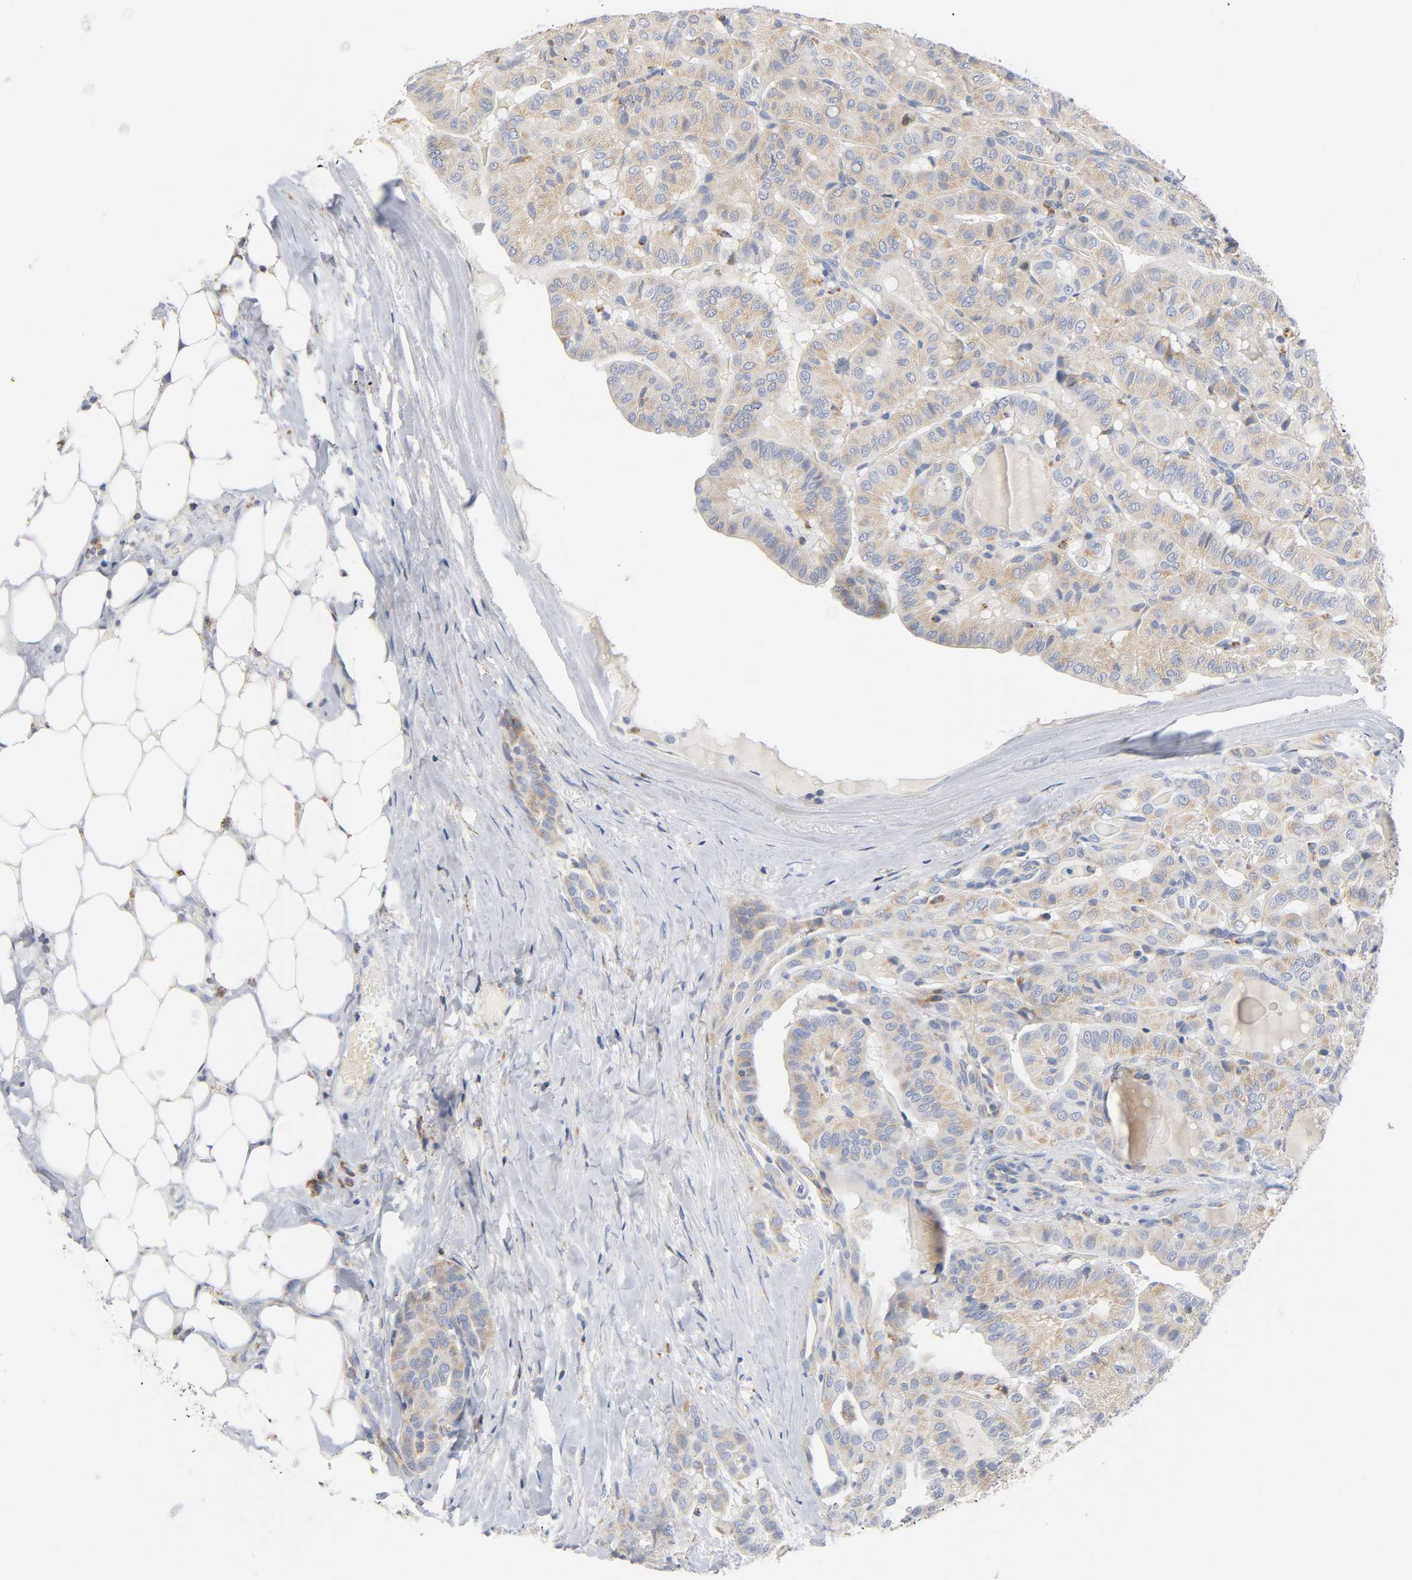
{"staining": {"intensity": "weak", "quantity": ">75%", "location": "cytoplasmic/membranous"}, "tissue": "thyroid cancer", "cell_type": "Tumor cells", "image_type": "cancer", "snomed": [{"axis": "morphology", "description": "Papillary adenocarcinoma, NOS"}, {"axis": "topography", "description": "Thyroid gland"}], "caption": "A micrograph showing weak cytoplasmic/membranous positivity in about >75% of tumor cells in thyroid papillary adenocarcinoma, as visualized by brown immunohistochemical staining.", "gene": "BAK1", "patient": {"sex": "male", "age": 77}}